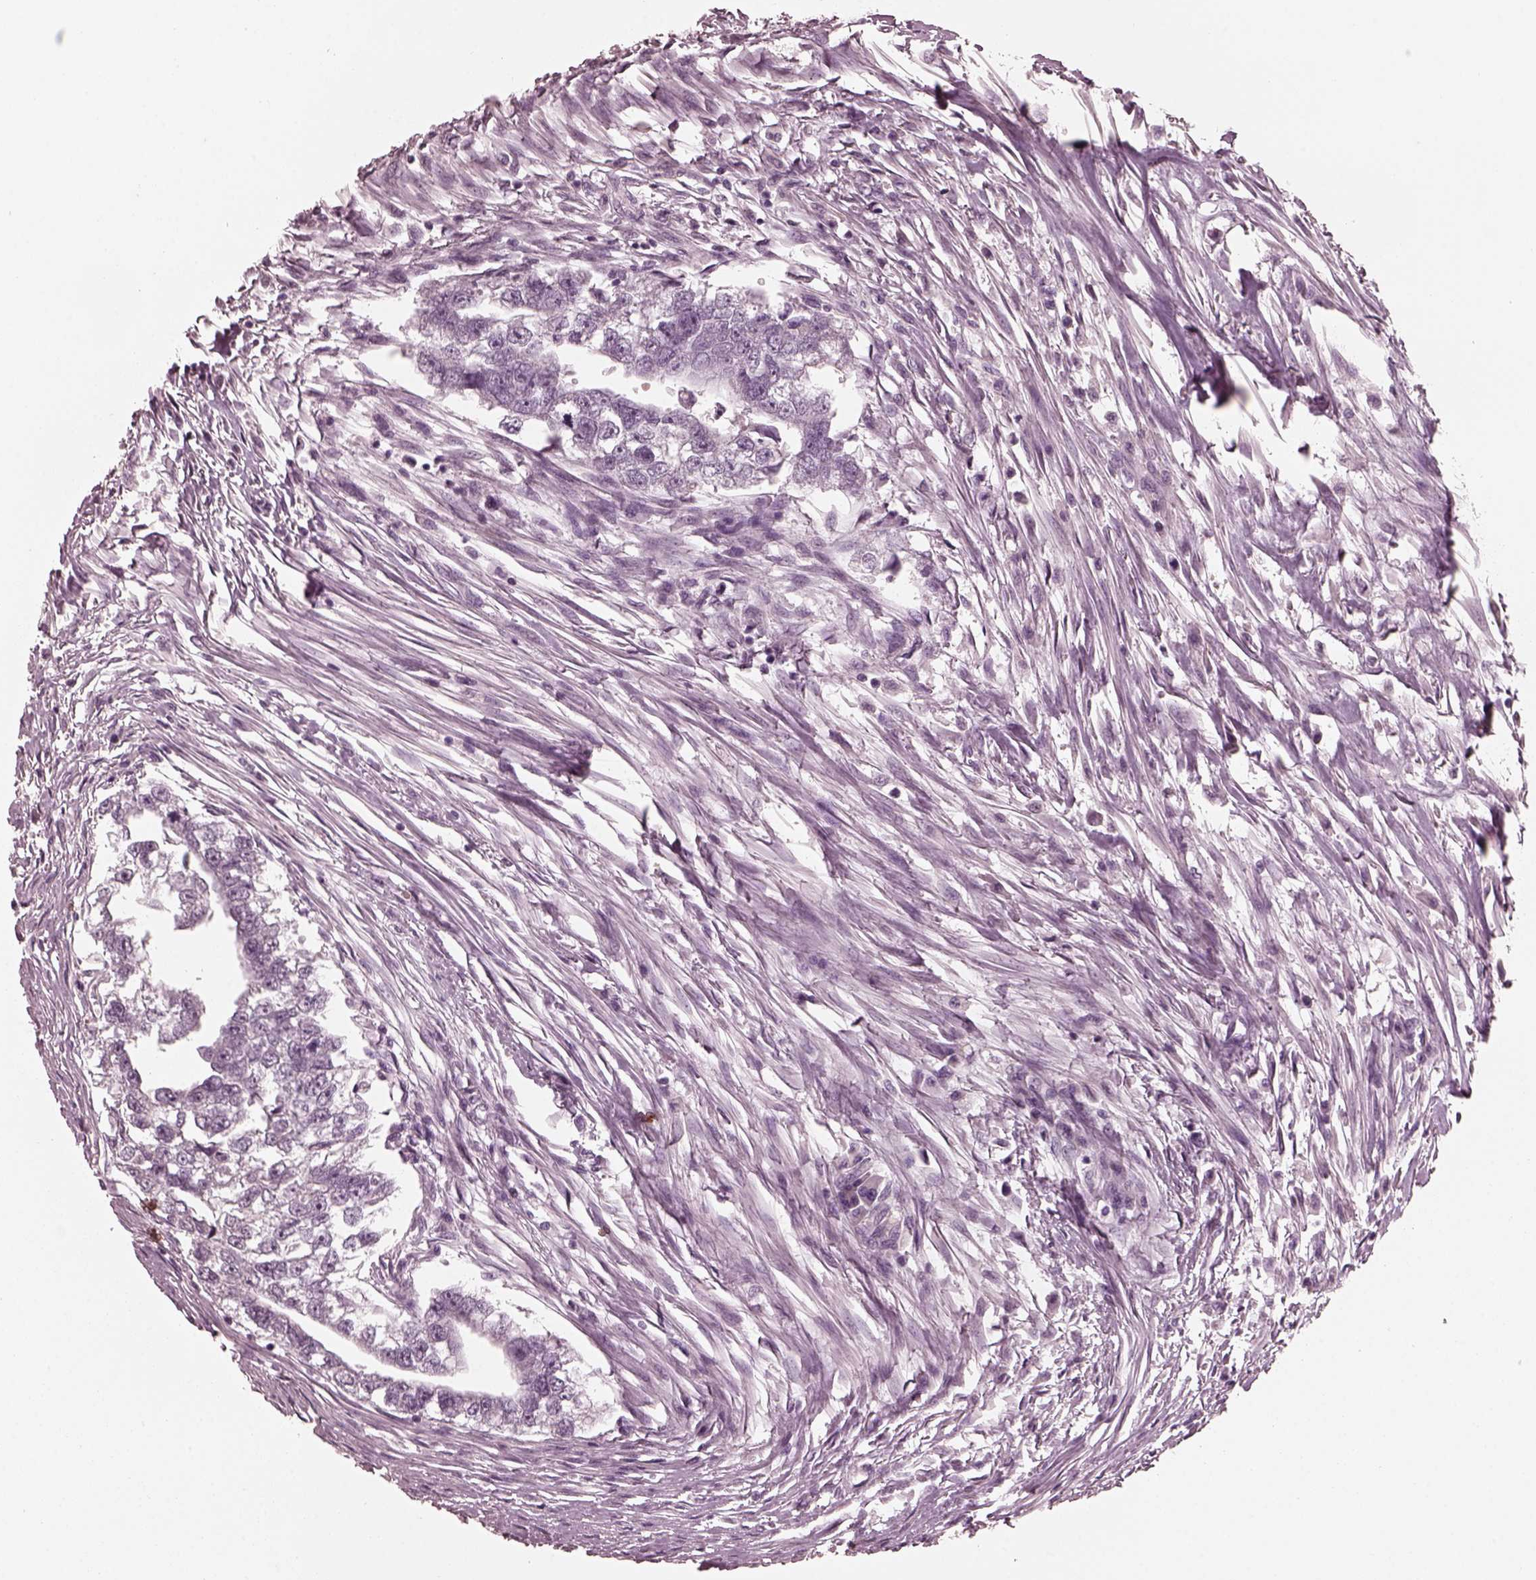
{"staining": {"intensity": "negative", "quantity": "none", "location": "none"}, "tissue": "testis cancer", "cell_type": "Tumor cells", "image_type": "cancer", "snomed": [{"axis": "morphology", "description": "Carcinoma, Embryonal, NOS"}, {"axis": "morphology", "description": "Teratoma, malignant, NOS"}, {"axis": "topography", "description": "Testis"}], "caption": "Human testis malignant teratoma stained for a protein using immunohistochemistry shows no expression in tumor cells.", "gene": "CGA", "patient": {"sex": "male", "age": 44}}